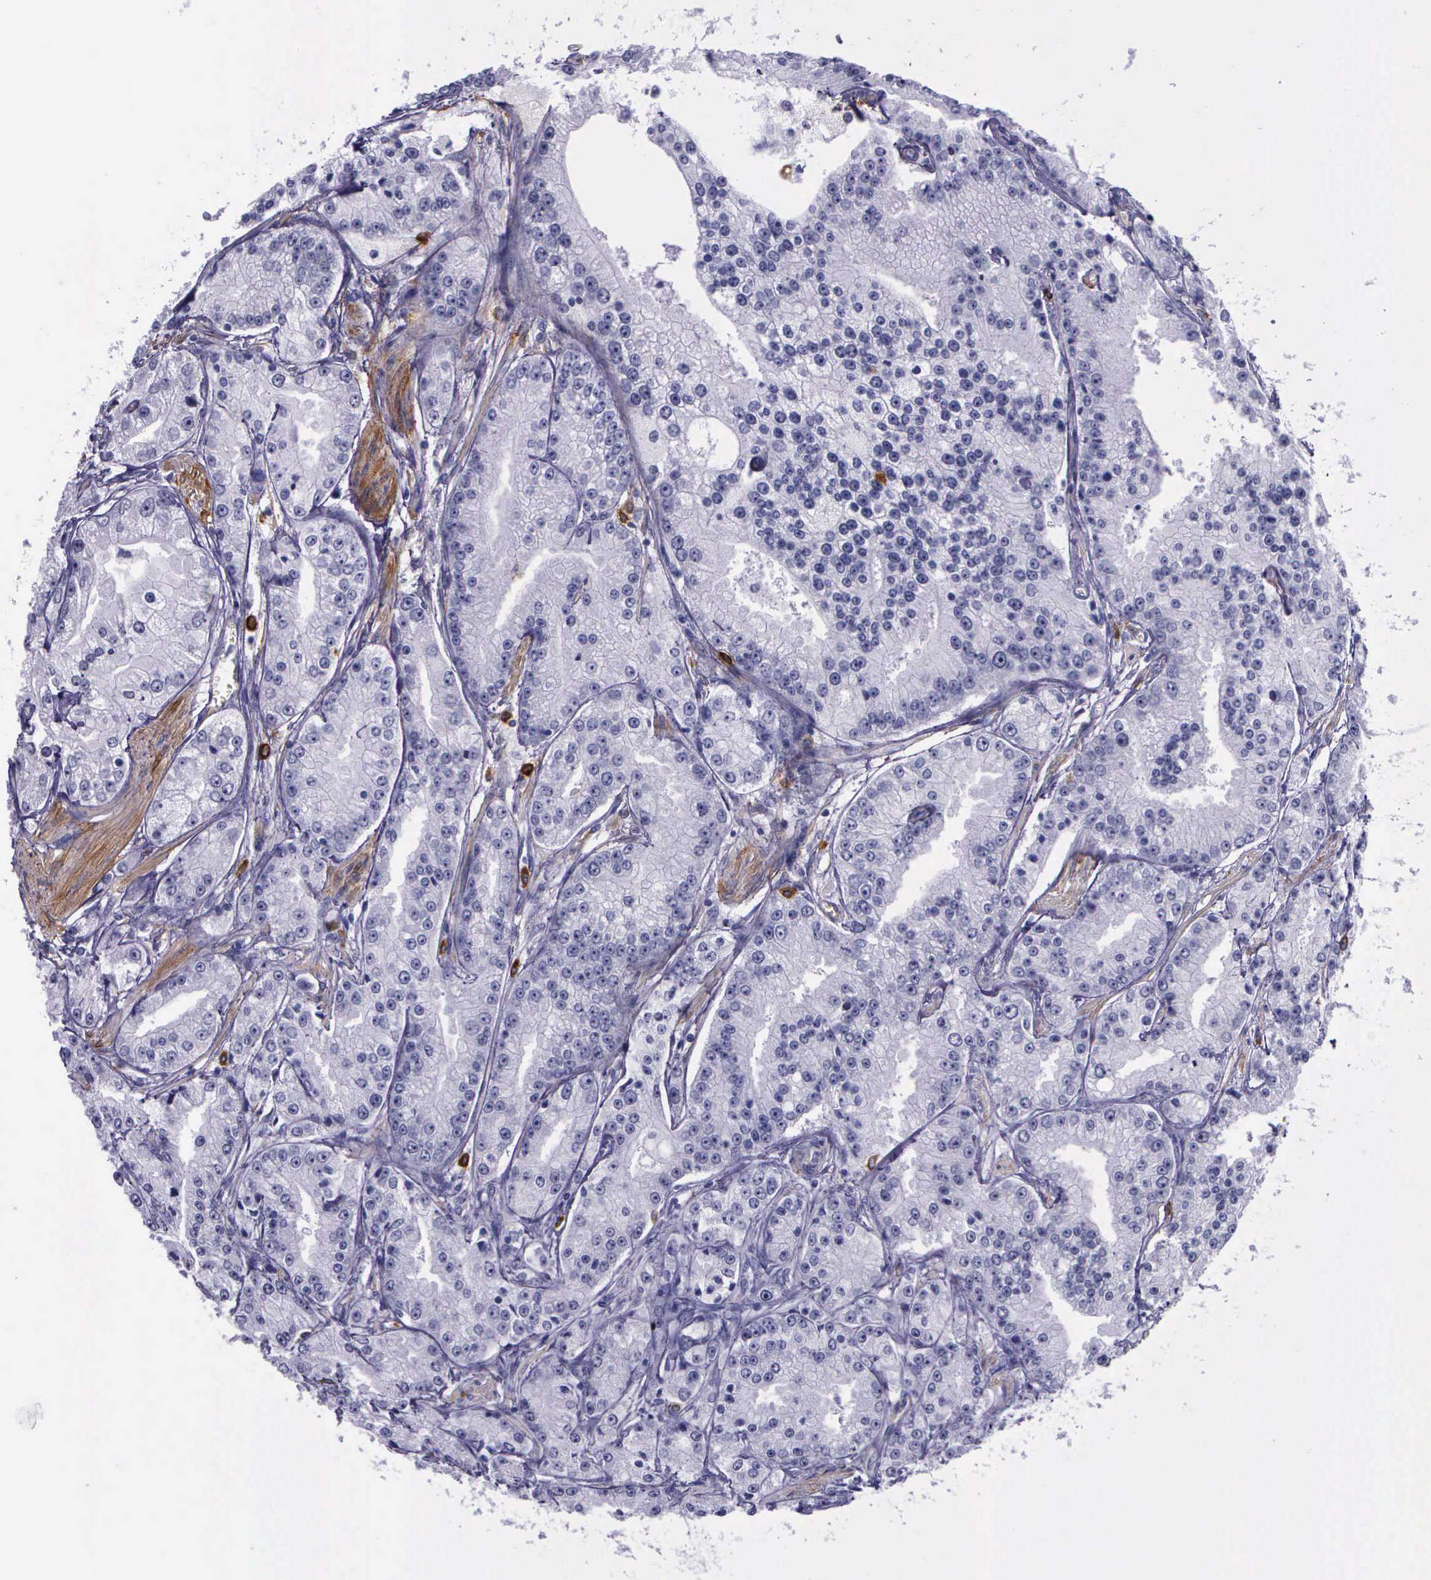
{"staining": {"intensity": "negative", "quantity": "none", "location": "none"}, "tissue": "prostate cancer", "cell_type": "Tumor cells", "image_type": "cancer", "snomed": [{"axis": "morphology", "description": "Adenocarcinoma, Medium grade"}, {"axis": "topography", "description": "Prostate"}], "caption": "This is an immunohistochemistry (IHC) histopathology image of human adenocarcinoma (medium-grade) (prostate). There is no expression in tumor cells.", "gene": "AHNAK2", "patient": {"sex": "male", "age": 72}}